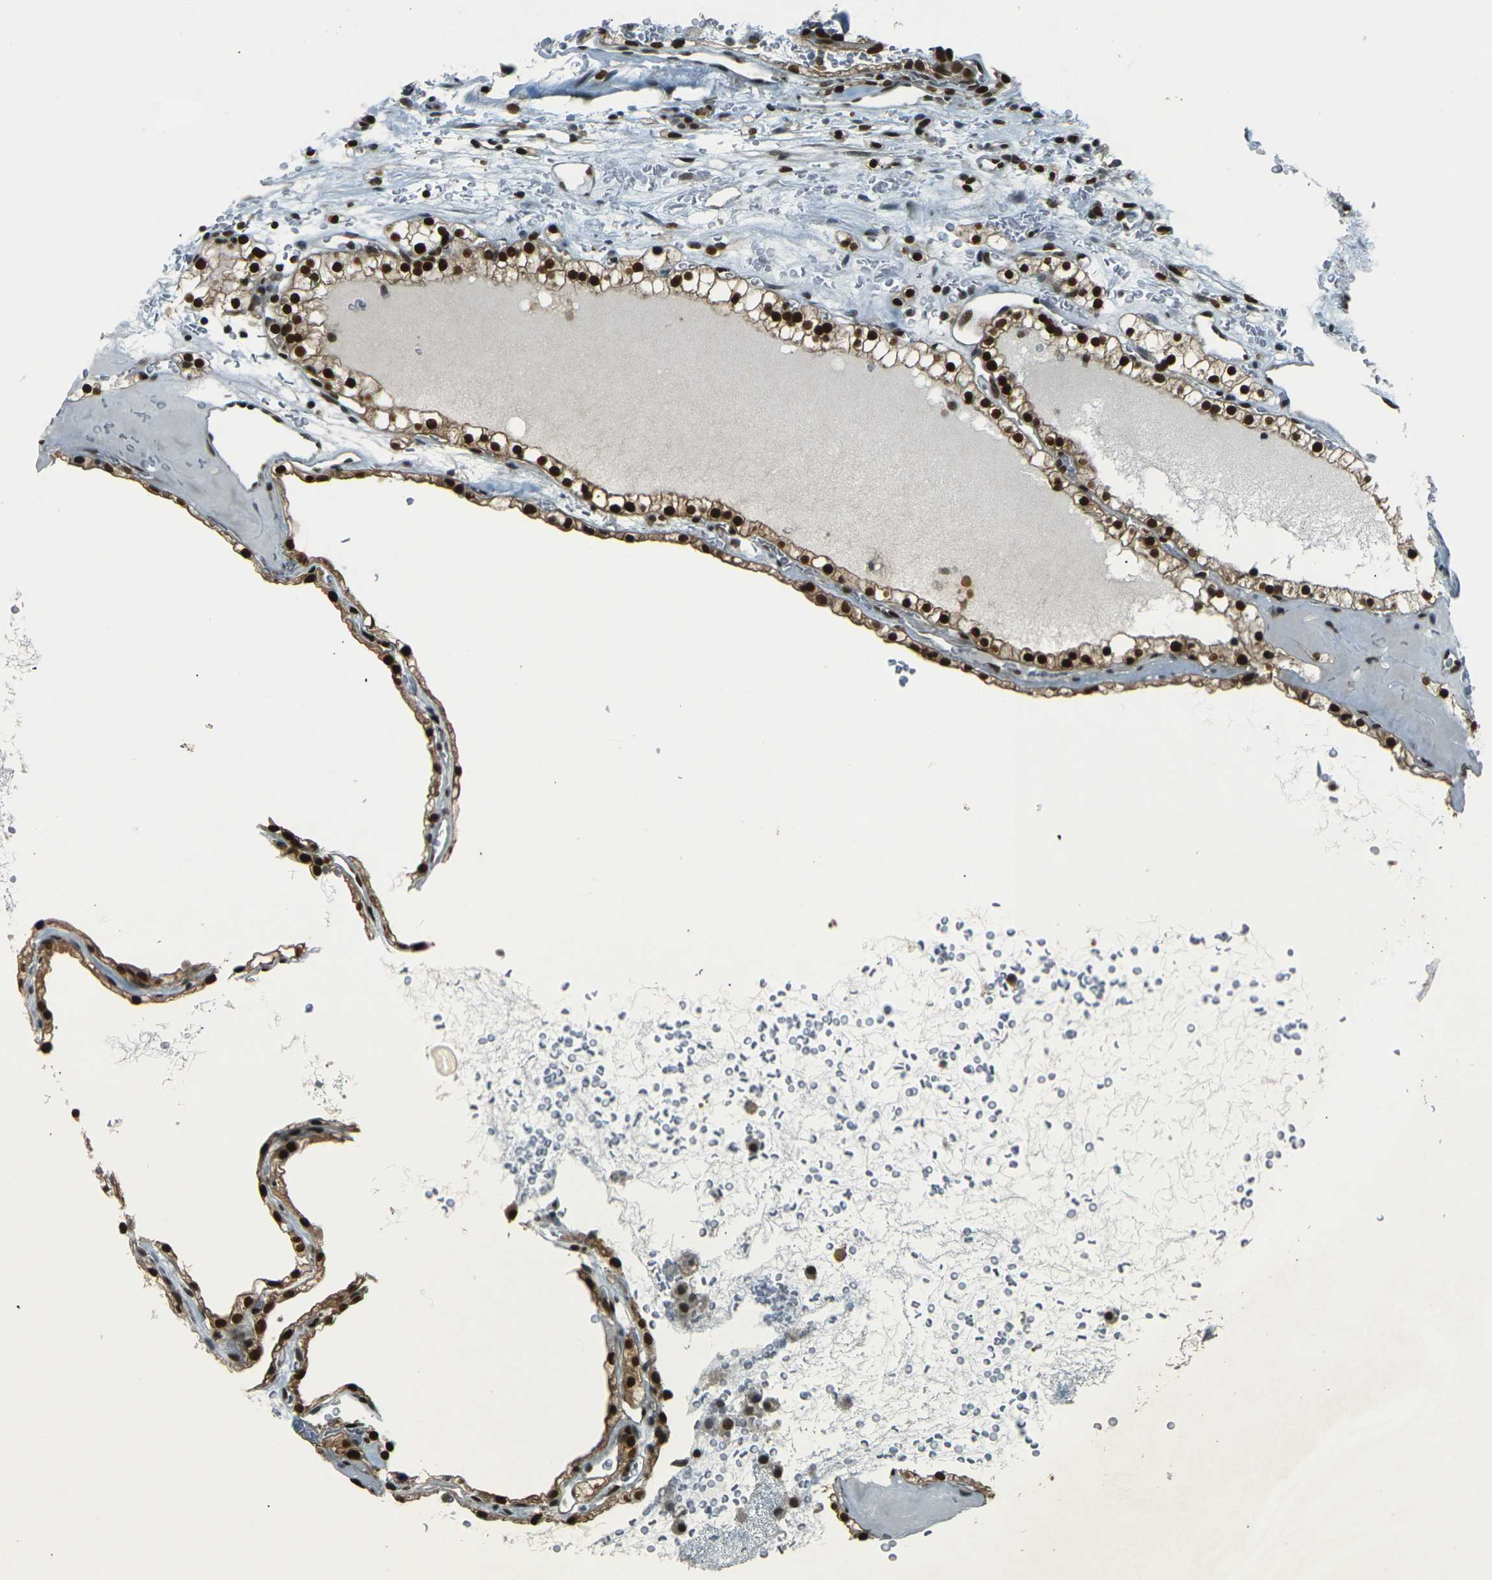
{"staining": {"intensity": "strong", "quantity": ">75%", "location": "cytoplasmic/membranous,nuclear"}, "tissue": "renal cancer", "cell_type": "Tumor cells", "image_type": "cancer", "snomed": [{"axis": "morphology", "description": "Adenocarcinoma, NOS"}, {"axis": "topography", "description": "Kidney"}], "caption": "IHC histopathology image of neoplastic tissue: human renal cancer stained using IHC reveals high levels of strong protein expression localized specifically in the cytoplasmic/membranous and nuclear of tumor cells, appearing as a cytoplasmic/membranous and nuclear brown color.", "gene": "NHEJ1", "patient": {"sex": "female", "age": 41}}